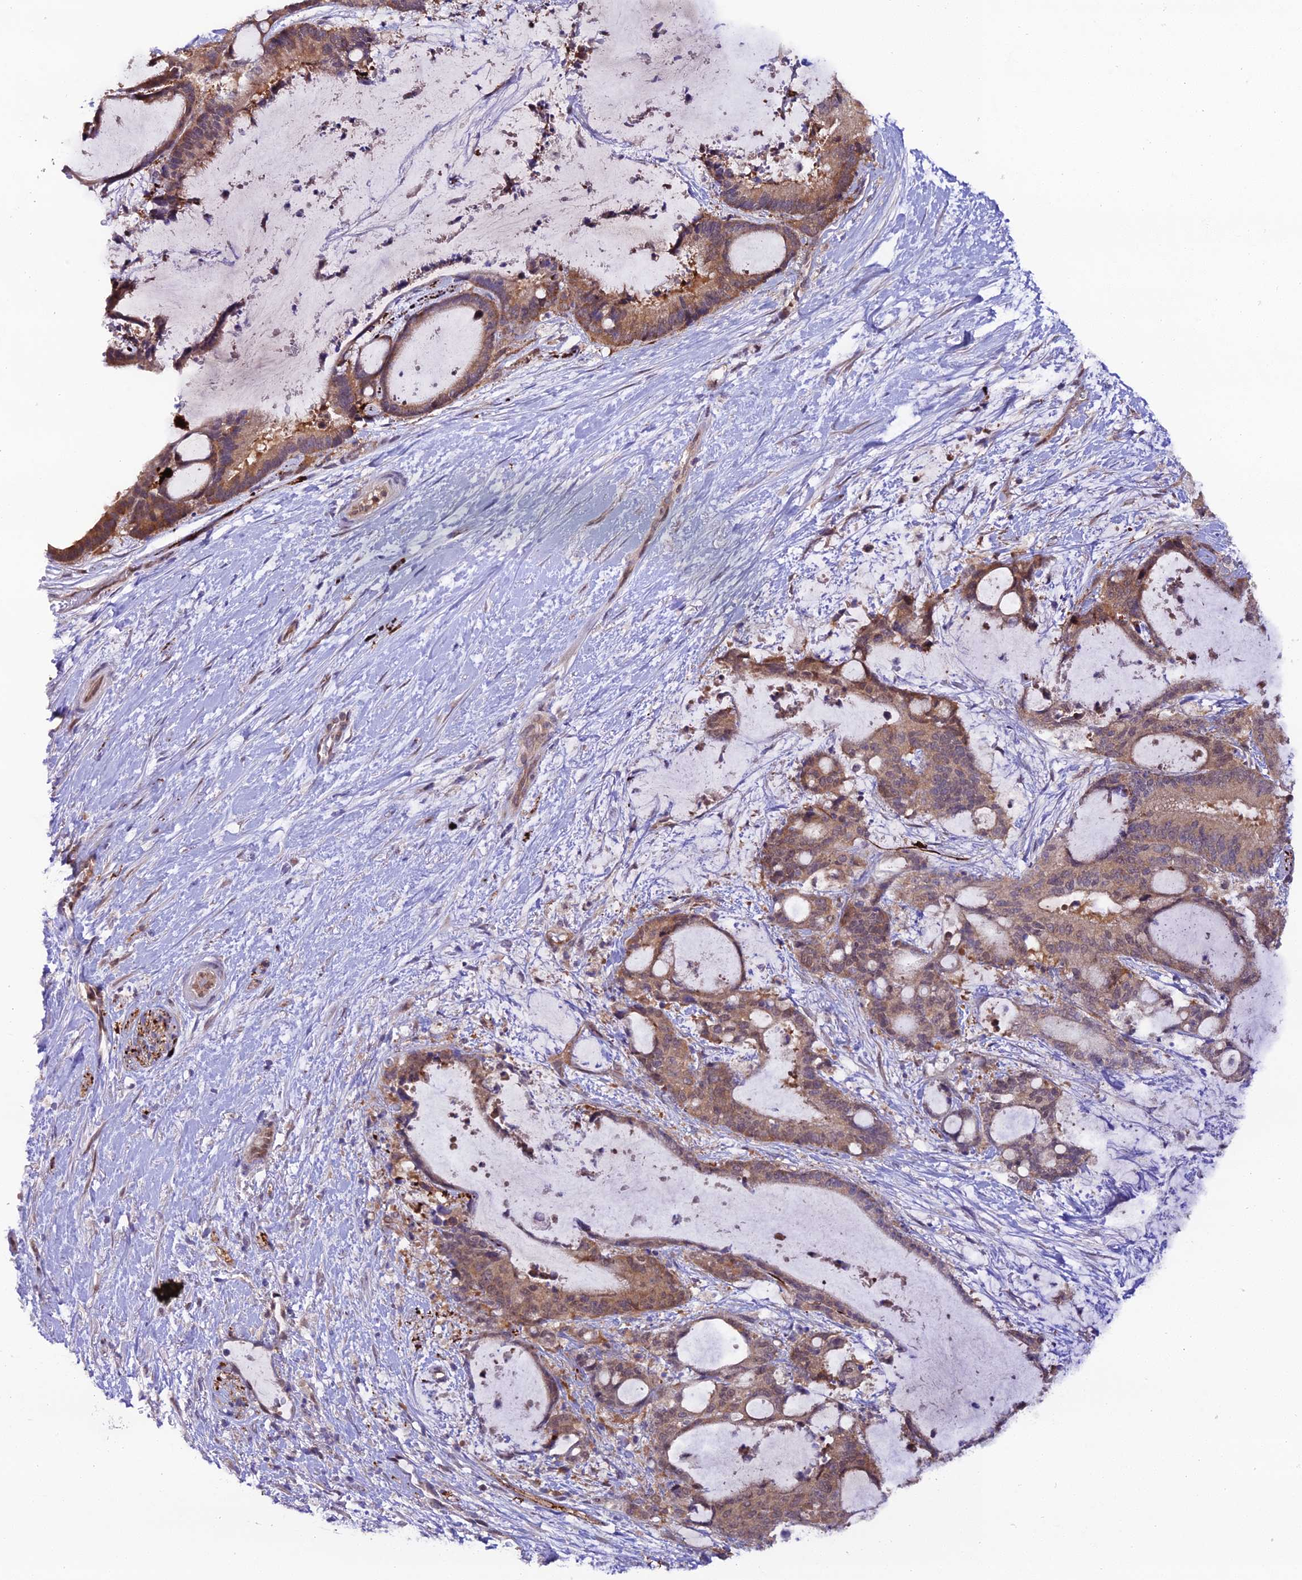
{"staining": {"intensity": "moderate", "quantity": ">75%", "location": "cytoplasmic/membranous"}, "tissue": "liver cancer", "cell_type": "Tumor cells", "image_type": "cancer", "snomed": [{"axis": "morphology", "description": "Normal tissue, NOS"}, {"axis": "morphology", "description": "Cholangiocarcinoma"}, {"axis": "topography", "description": "Liver"}, {"axis": "topography", "description": "Peripheral nerve tissue"}], "caption": "Human liver cholangiocarcinoma stained with a protein marker reveals moderate staining in tumor cells.", "gene": "TRIM40", "patient": {"sex": "female", "age": 73}}